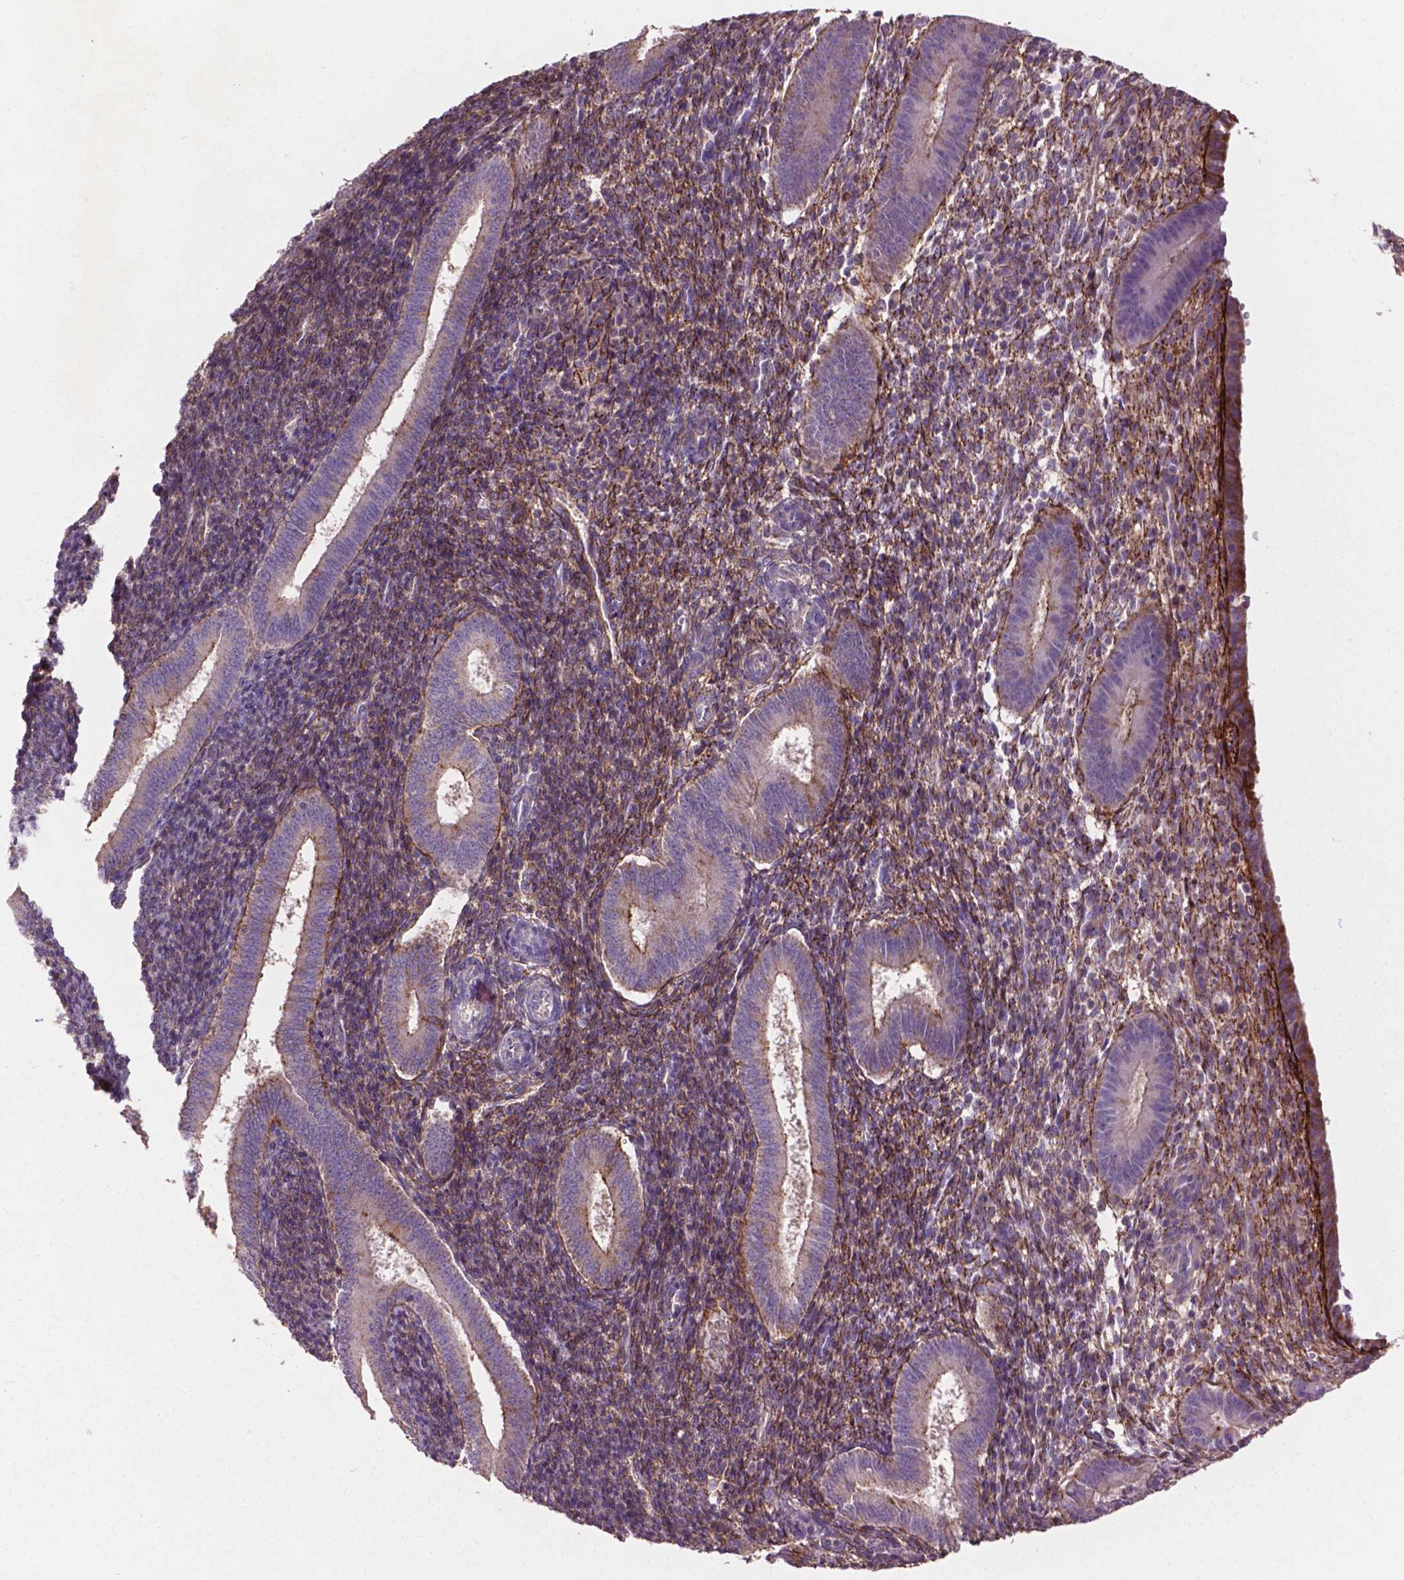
{"staining": {"intensity": "strong", "quantity": ">75%", "location": "cytoplasmic/membranous"}, "tissue": "endometrium", "cell_type": "Cells in endometrial stroma", "image_type": "normal", "snomed": [{"axis": "morphology", "description": "Normal tissue, NOS"}, {"axis": "topography", "description": "Endometrium"}], "caption": "Protein staining by IHC displays strong cytoplasmic/membranous positivity in approximately >75% of cells in endometrial stroma in benign endometrium. (Brightfield microscopy of DAB IHC at high magnification).", "gene": "LRRC3C", "patient": {"sex": "female", "age": 25}}